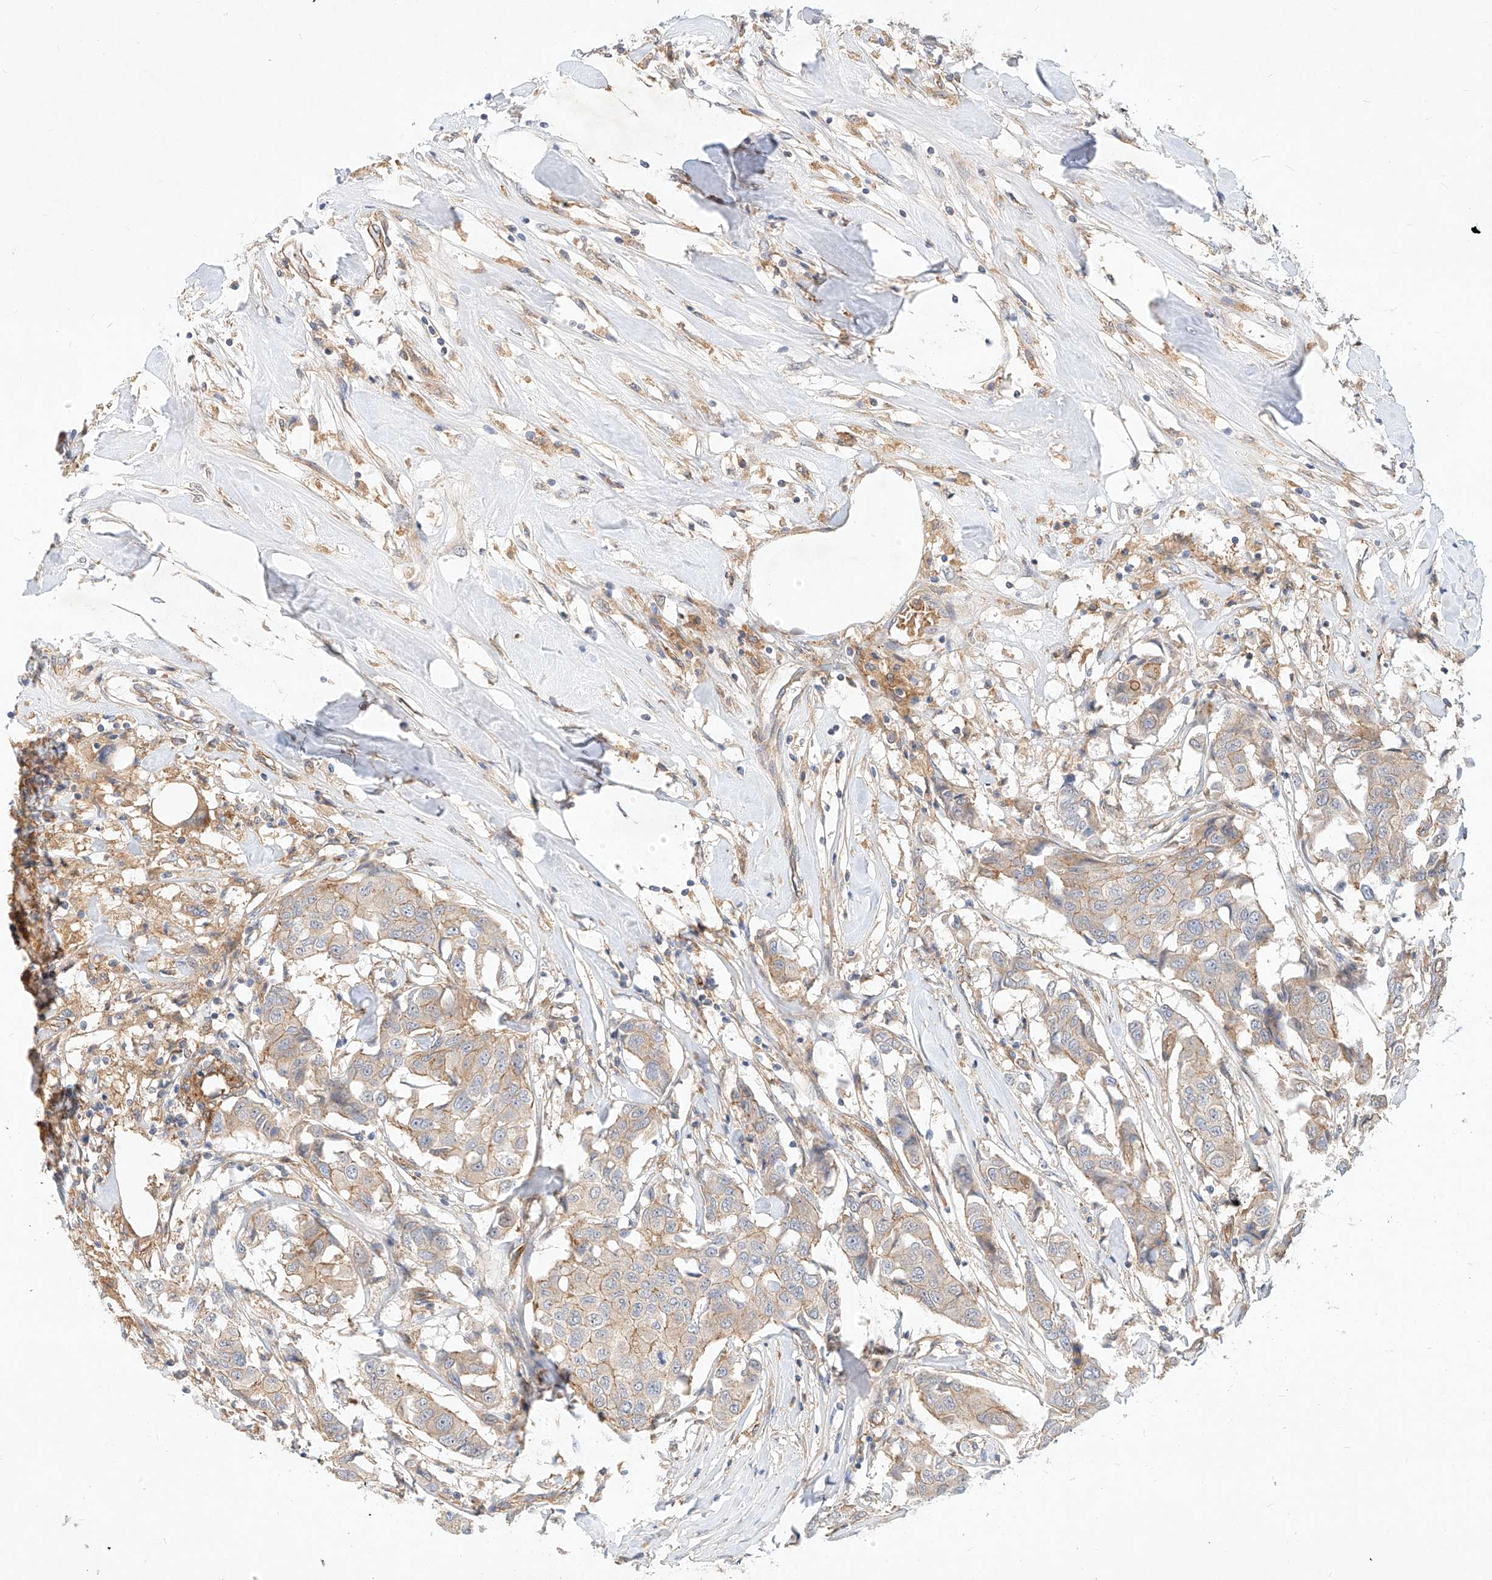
{"staining": {"intensity": "weak", "quantity": "25%-75%", "location": "cytoplasmic/membranous"}, "tissue": "breast cancer", "cell_type": "Tumor cells", "image_type": "cancer", "snomed": [{"axis": "morphology", "description": "Duct carcinoma"}, {"axis": "topography", "description": "Breast"}], "caption": "Invasive ductal carcinoma (breast) tissue reveals weak cytoplasmic/membranous positivity in about 25%-75% of tumor cells", "gene": "NFAM1", "patient": {"sex": "female", "age": 80}}